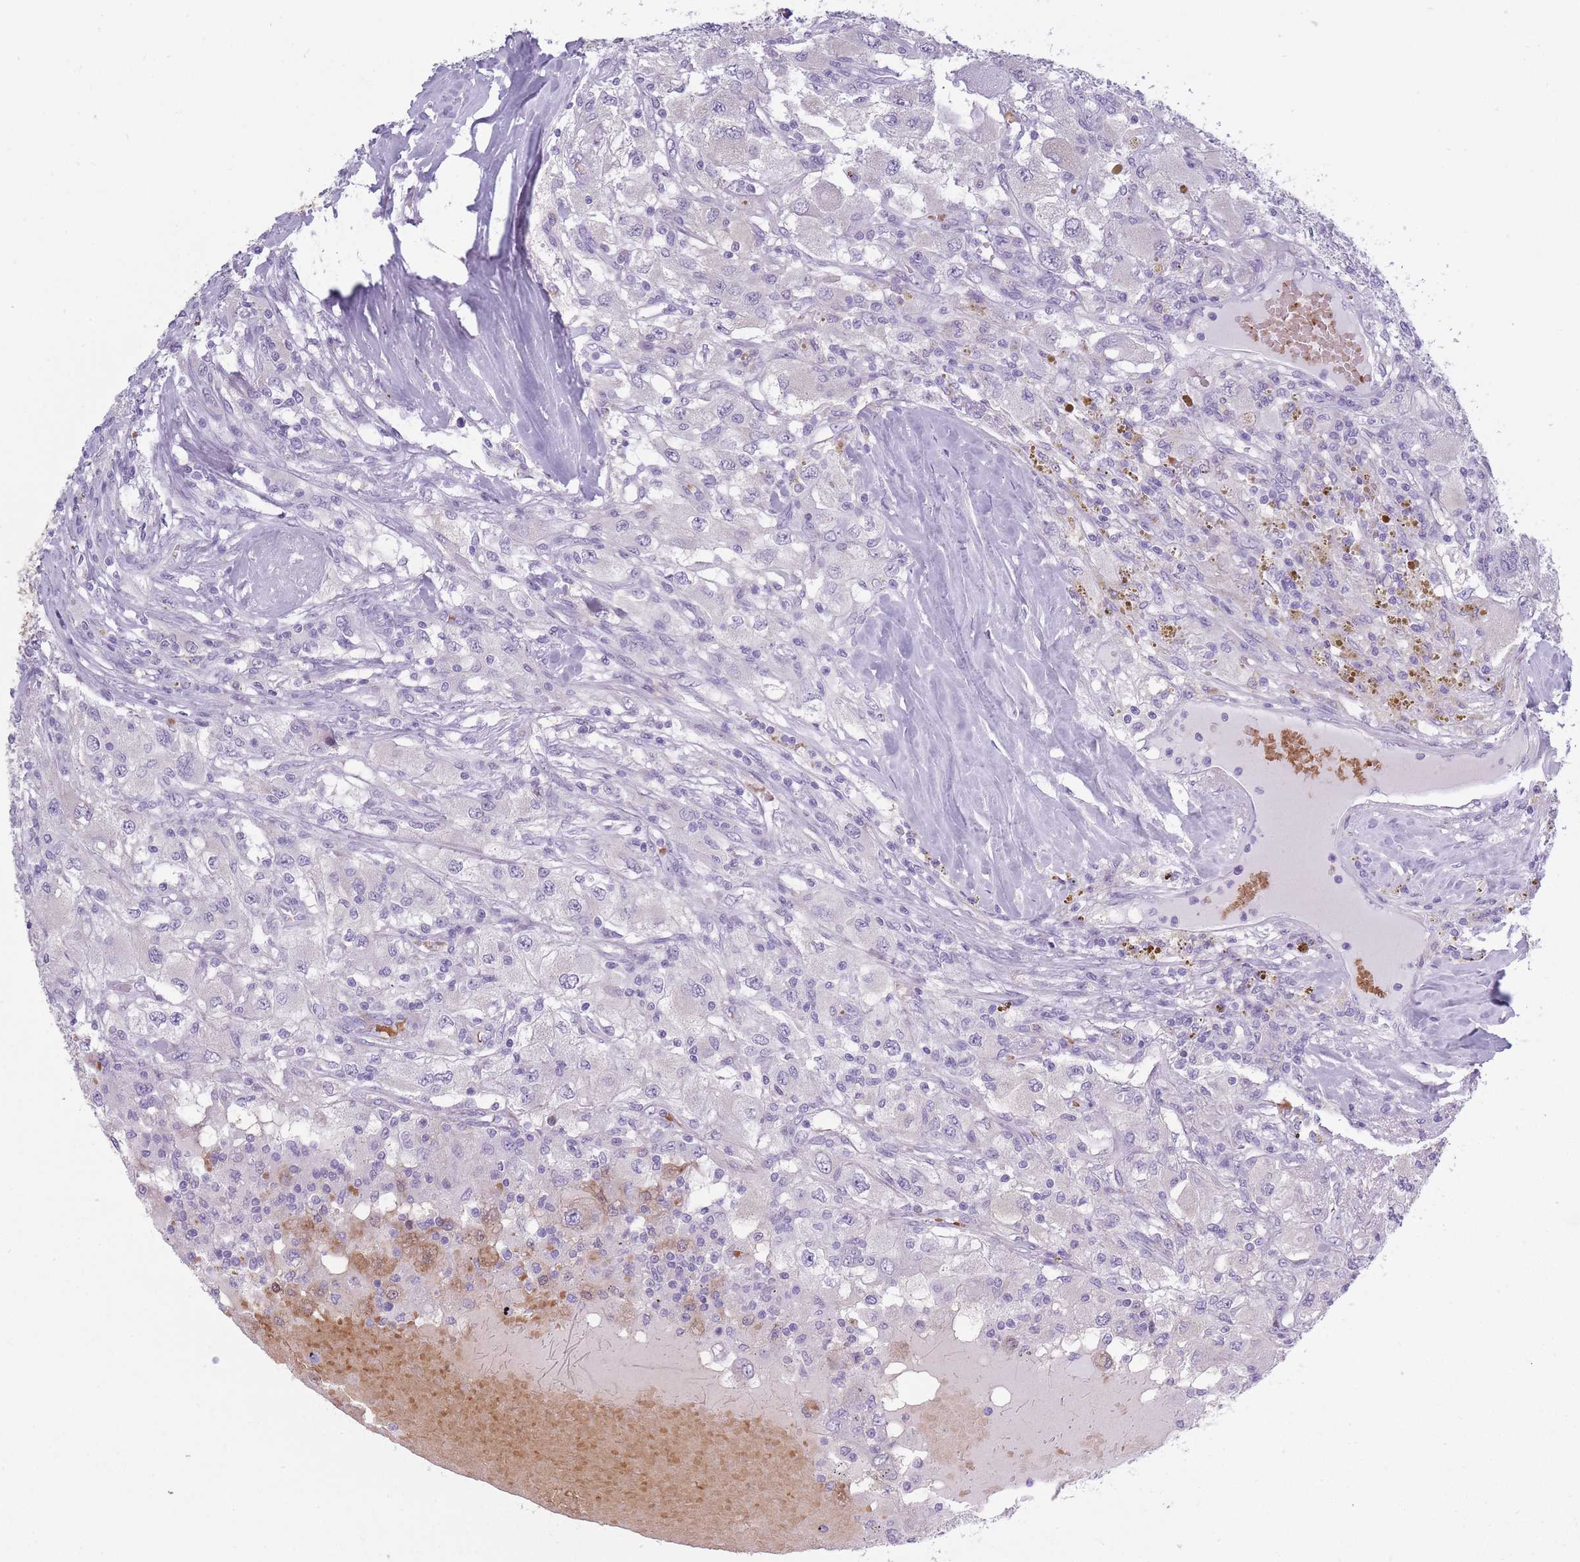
{"staining": {"intensity": "negative", "quantity": "none", "location": "none"}, "tissue": "renal cancer", "cell_type": "Tumor cells", "image_type": "cancer", "snomed": [{"axis": "morphology", "description": "Adenocarcinoma, NOS"}, {"axis": "topography", "description": "Kidney"}], "caption": "A high-resolution histopathology image shows immunohistochemistry staining of renal cancer (adenocarcinoma), which reveals no significant positivity in tumor cells.", "gene": "OR7C1", "patient": {"sex": "female", "age": 67}}